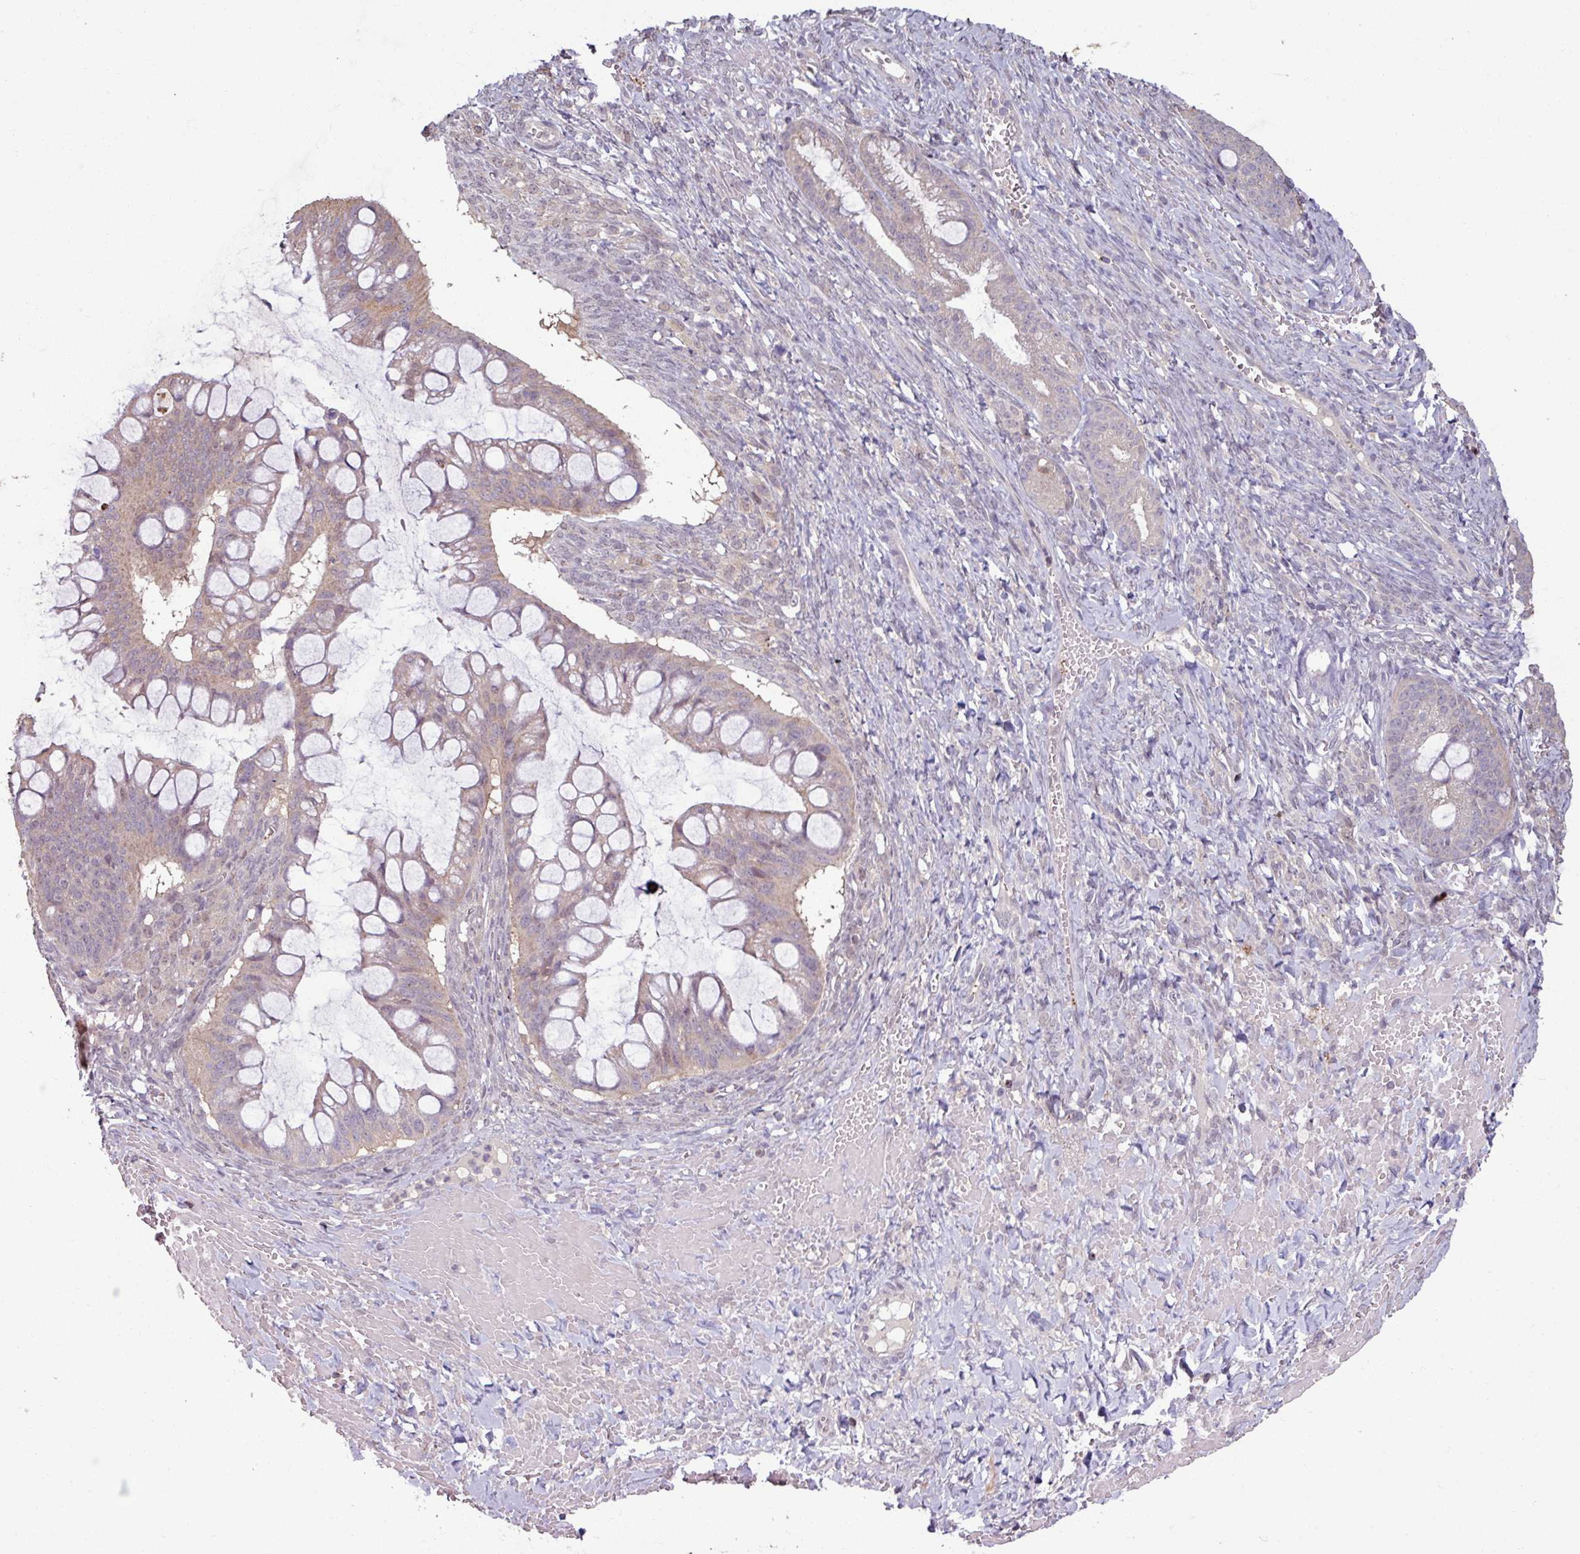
{"staining": {"intensity": "weak", "quantity": "<25%", "location": "cytoplasmic/membranous"}, "tissue": "ovarian cancer", "cell_type": "Tumor cells", "image_type": "cancer", "snomed": [{"axis": "morphology", "description": "Cystadenocarcinoma, mucinous, NOS"}, {"axis": "topography", "description": "Ovary"}], "caption": "There is no significant staining in tumor cells of ovarian mucinous cystadenocarcinoma.", "gene": "OR6B1", "patient": {"sex": "female", "age": 73}}